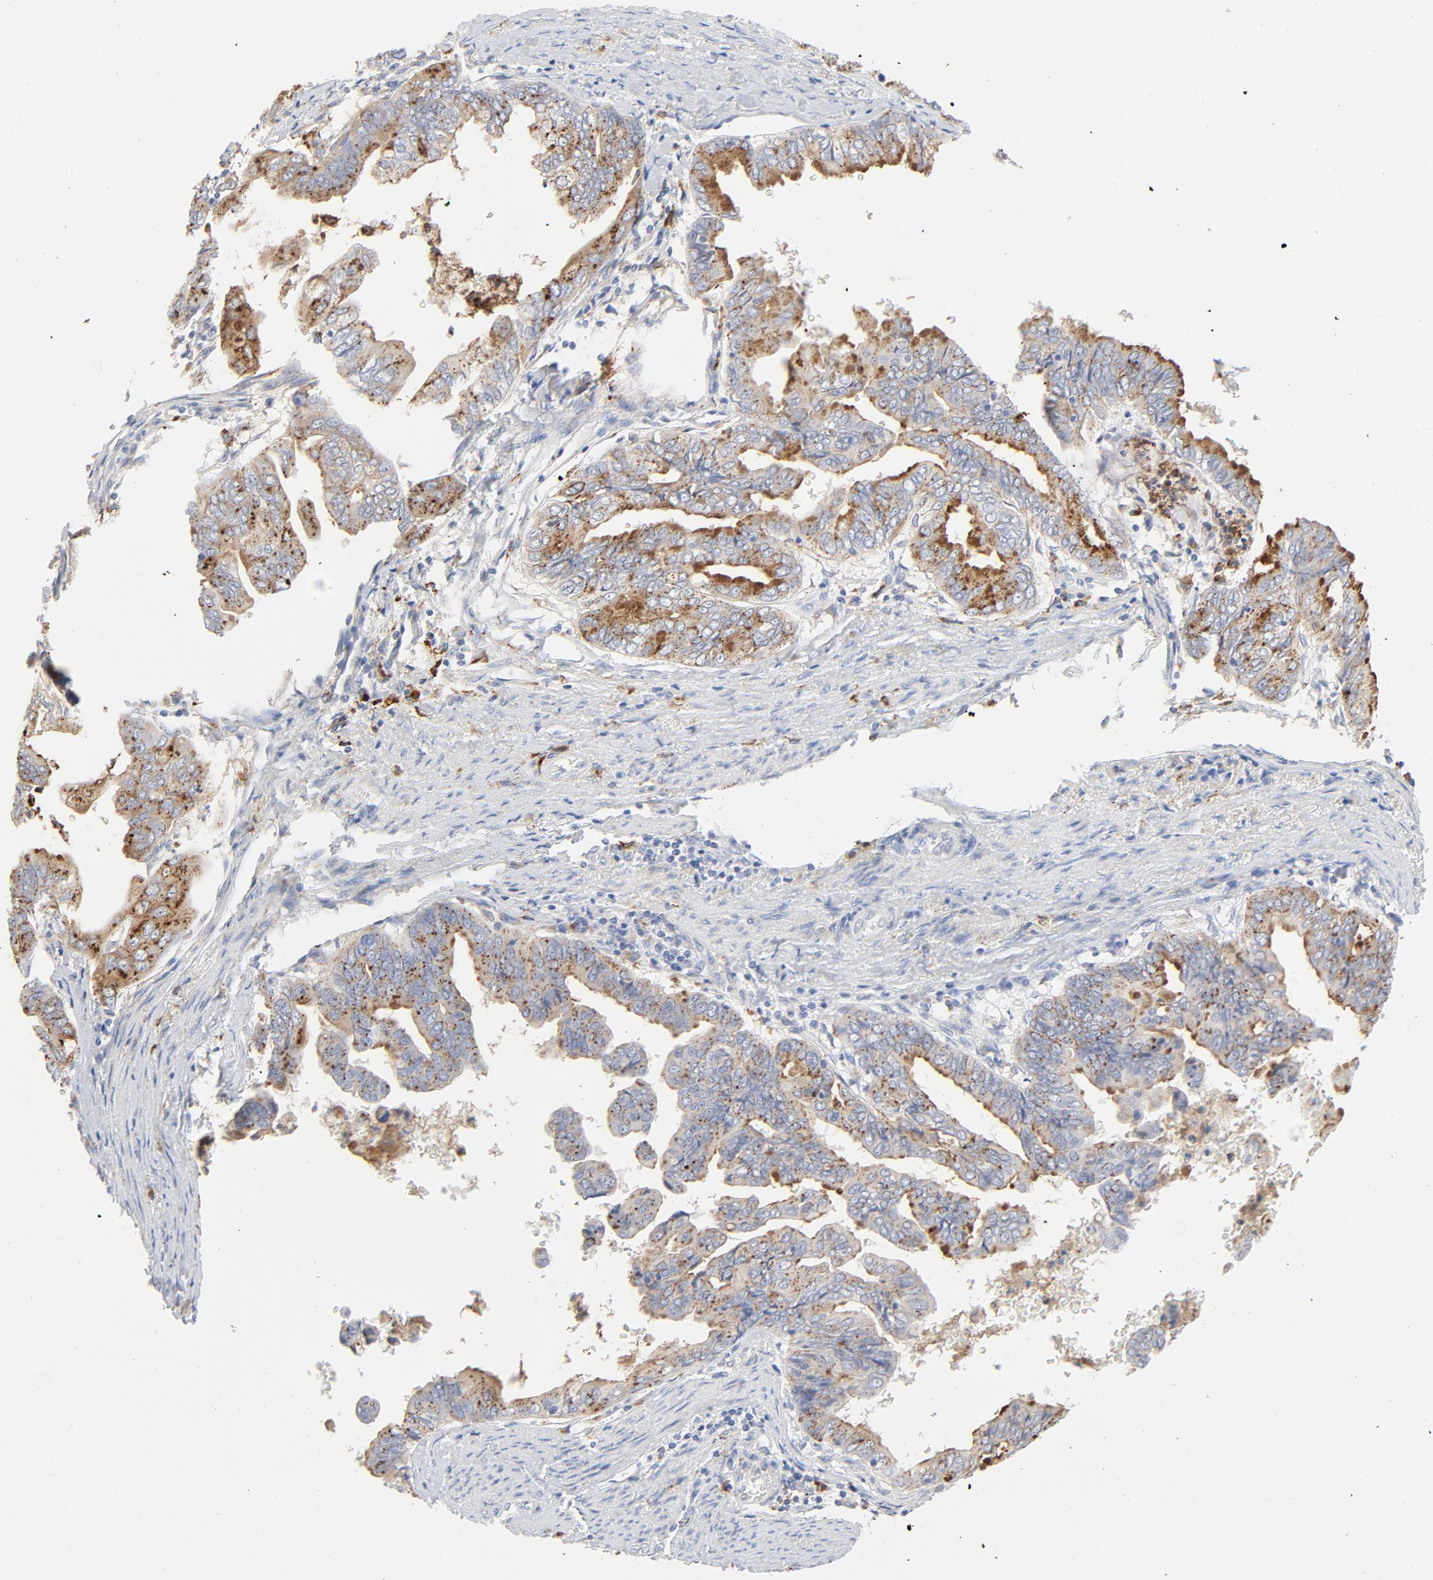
{"staining": {"intensity": "moderate", "quantity": "25%-75%", "location": "cytoplasmic/membranous"}, "tissue": "stomach cancer", "cell_type": "Tumor cells", "image_type": "cancer", "snomed": [{"axis": "morphology", "description": "Adenocarcinoma, NOS"}, {"axis": "topography", "description": "Stomach, upper"}], "caption": "Immunohistochemistry (IHC) photomicrograph of neoplastic tissue: human adenocarcinoma (stomach) stained using immunohistochemistry (IHC) reveals medium levels of moderate protein expression localized specifically in the cytoplasmic/membranous of tumor cells, appearing as a cytoplasmic/membranous brown color.", "gene": "MAGEB17", "patient": {"sex": "male", "age": 80}}